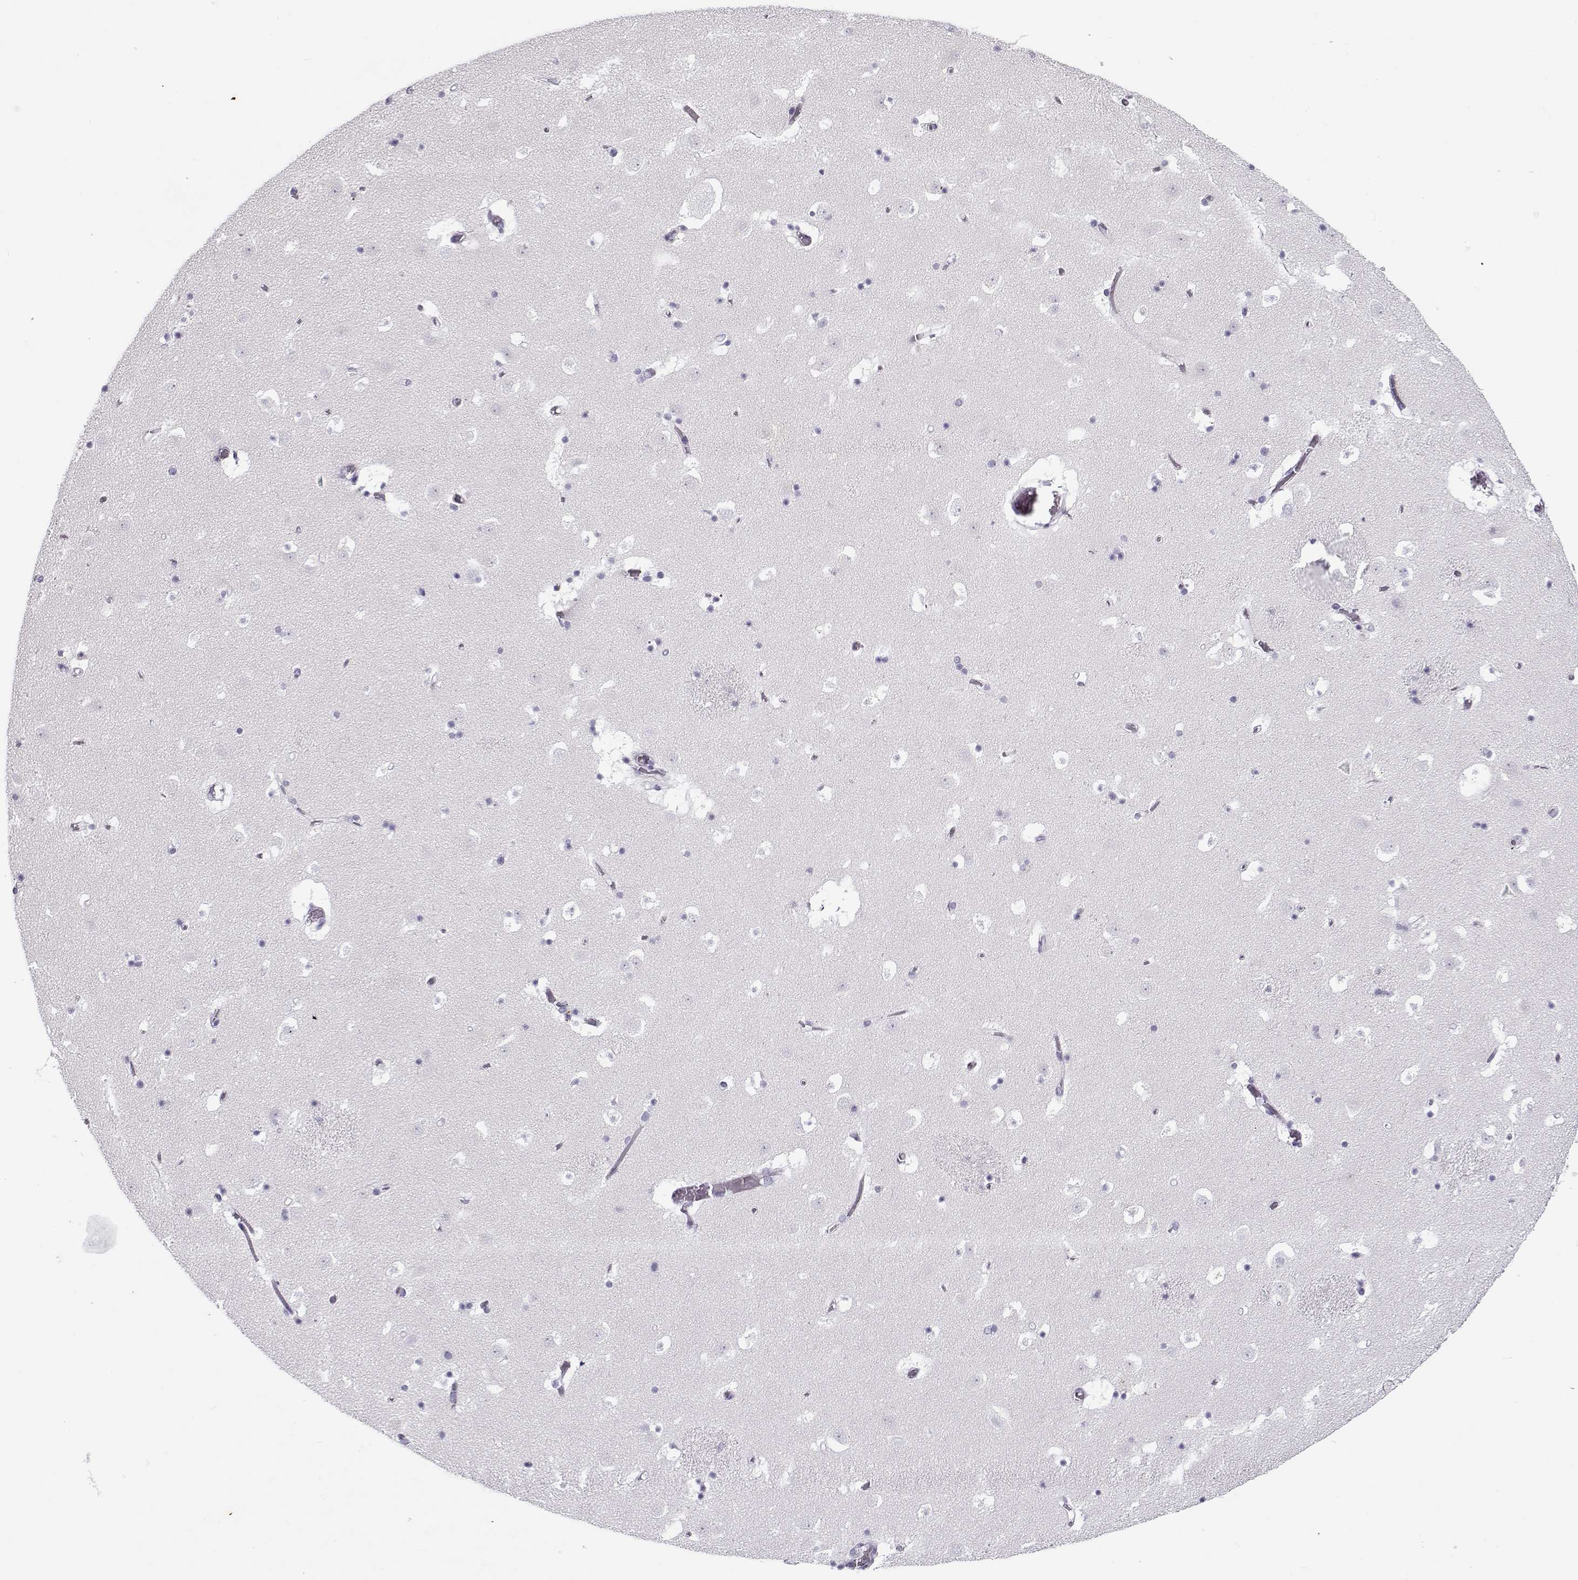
{"staining": {"intensity": "negative", "quantity": "none", "location": "none"}, "tissue": "caudate", "cell_type": "Glial cells", "image_type": "normal", "snomed": [{"axis": "morphology", "description": "Normal tissue, NOS"}, {"axis": "topography", "description": "Lateral ventricle wall"}], "caption": "Photomicrograph shows no protein positivity in glial cells of unremarkable caudate.", "gene": "GTSF1L", "patient": {"sex": "female", "age": 42}}